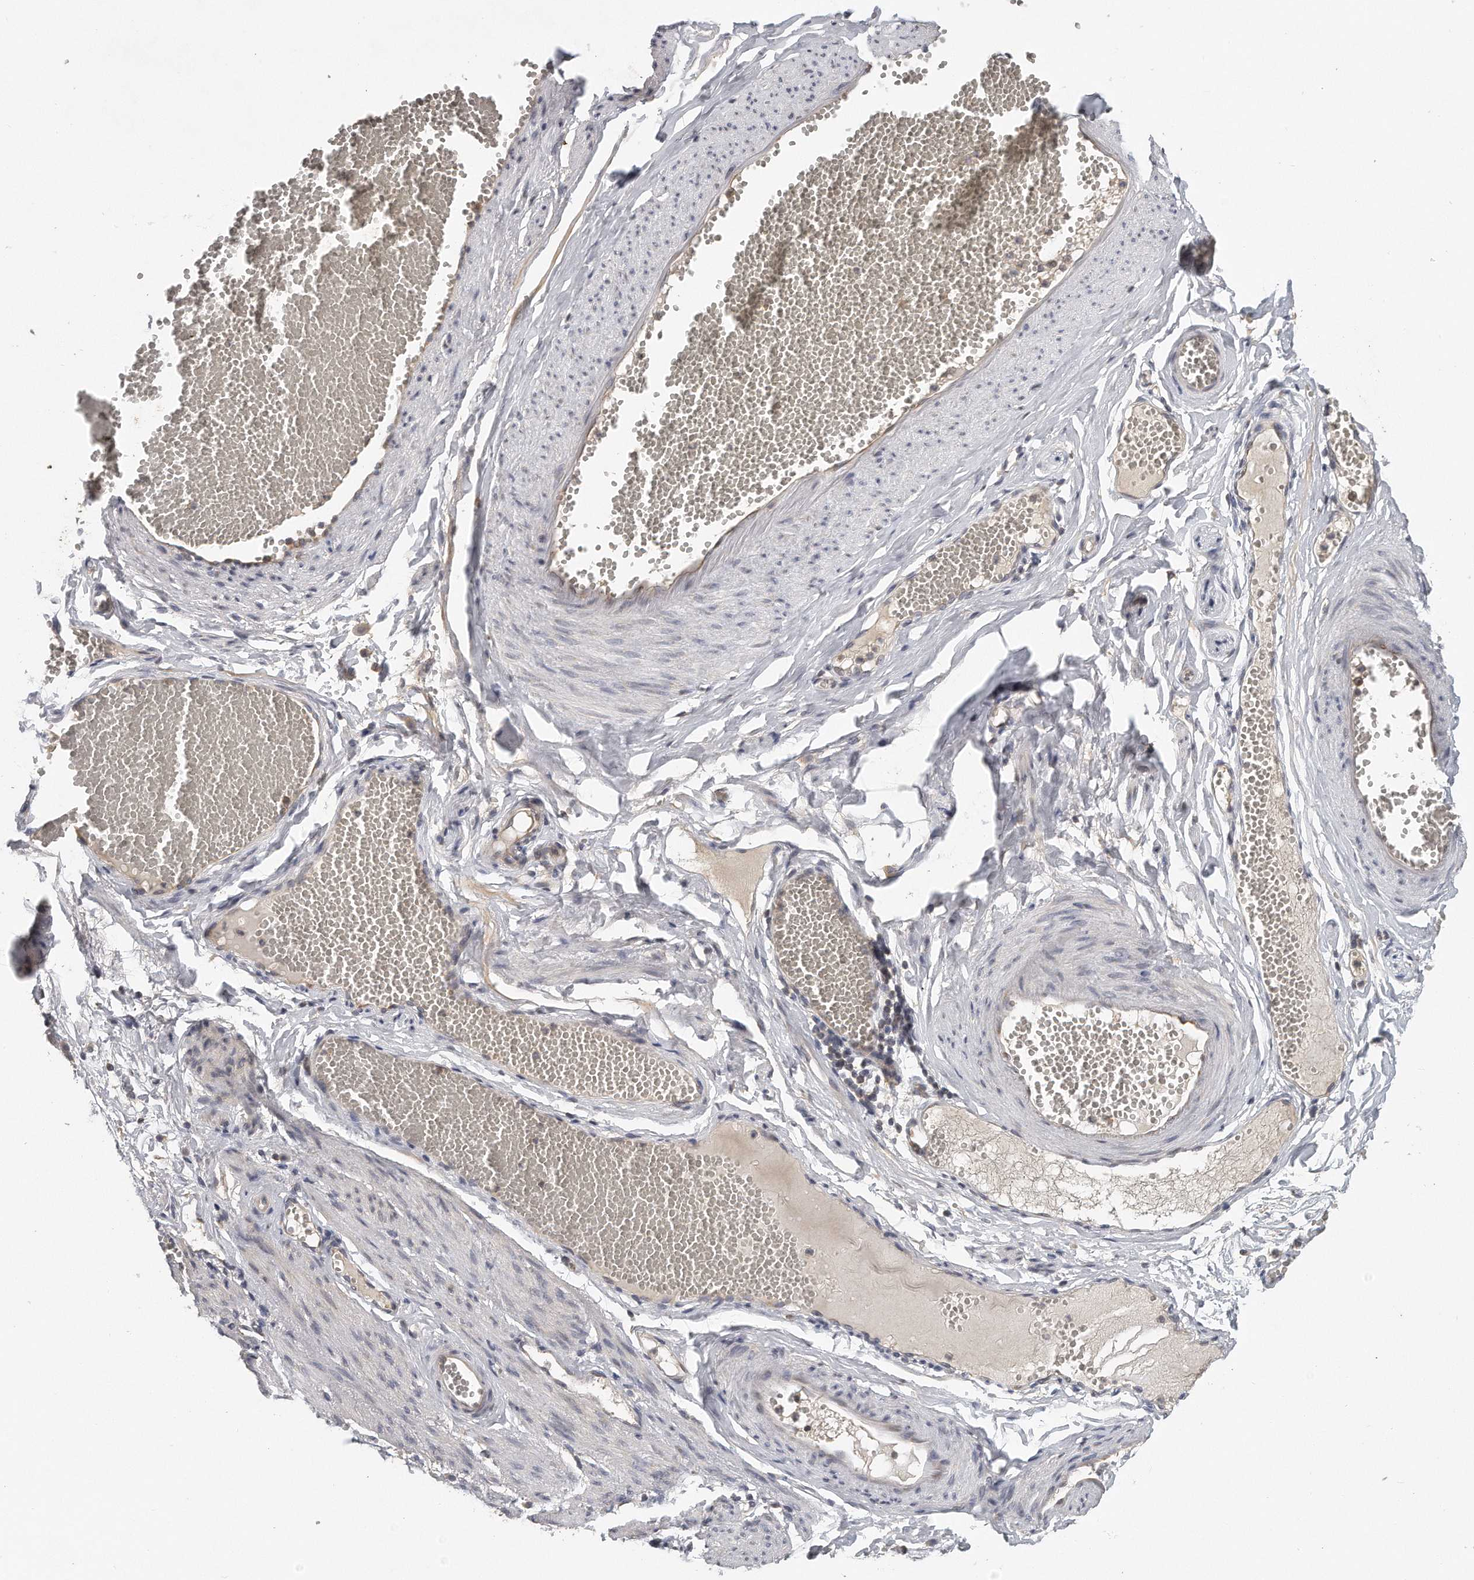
{"staining": {"intensity": "negative", "quantity": "none", "location": "none"}, "tissue": "soft tissue", "cell_type": "Fibroblasts", "image_type": "normal", "snomed": [{"axis": "morphology", "description": "Normal tissue, NOS"}, {"axis": "topography", "description": "Smooth muscle"}, {"axis": "topography", "description": "Peripheral nerve tissue"}], "caption": "DAB (3,3'-diaminobenzidine) immunohistochemical staining of normal human soft tissue demonstrates no significant positivity in fibroblasts.", "gene": "EIF3I", "patient": {"sex": "female", "age": 39}}